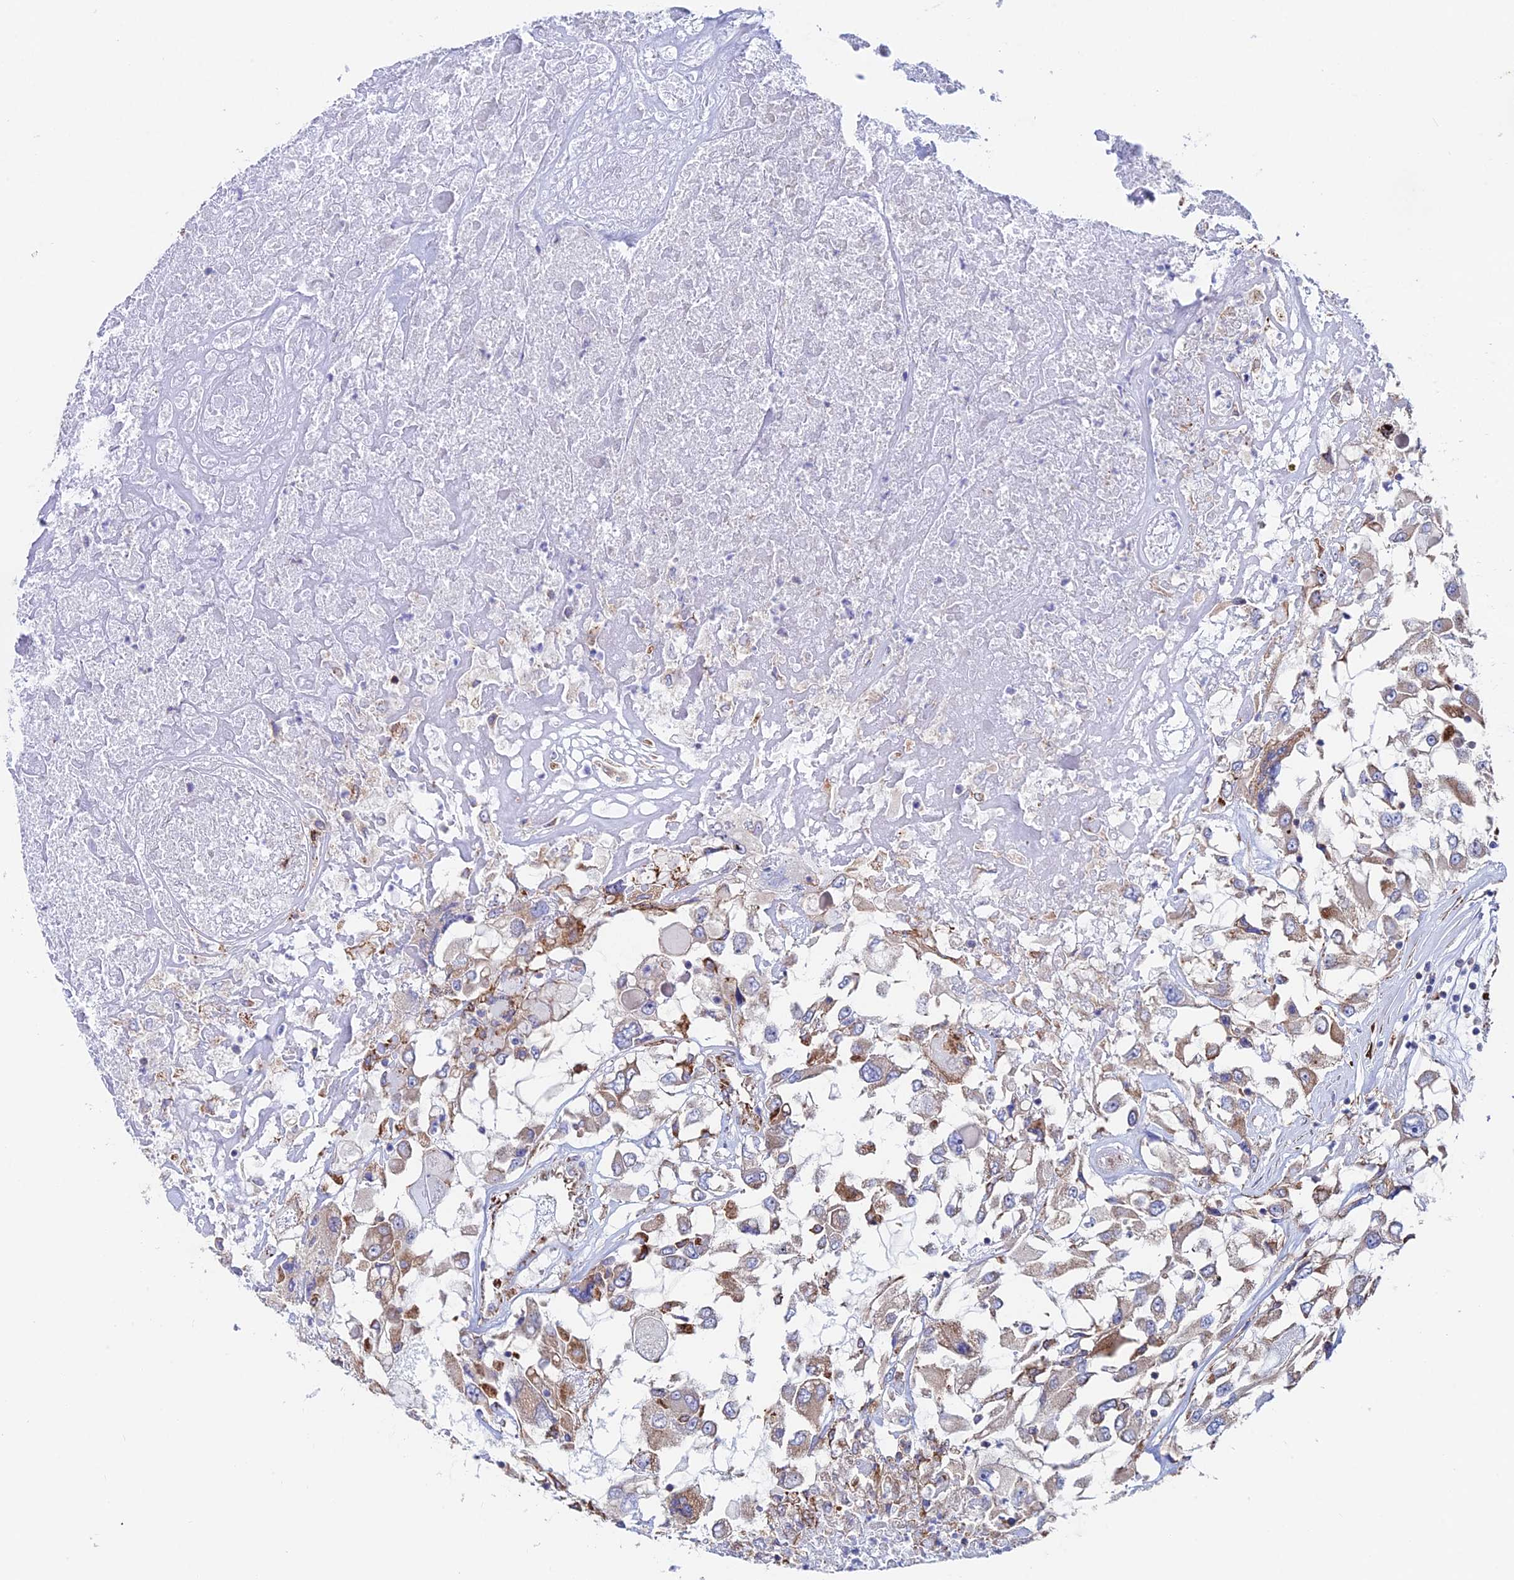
{"staining": {"intensity": "moderate", "quantity": "<25%", "location": "cytoplasmic/membranous"}, "tissue": "renal cancer", "cell_type": "Tumor cells", "image_type": "cancer", "snomed": [{"axis": "morphology", "description": "Adenocarcinoma, NOS"}, {"axis": "topography", "description": "Kidney"}], "caption": "Immunohistochemistry photomicrograph of neoplastic tissue: renal adenocarcinoma stained using immunohistochemistry exhibits low levels of moderate protein expression localized specifically in the cytoplasmic/membranous of tumor cells, appearing as a cytoplasmic/membranous brown color.", "gene": "EIF3K", "patient": {"sex": "female", "age": 52}}